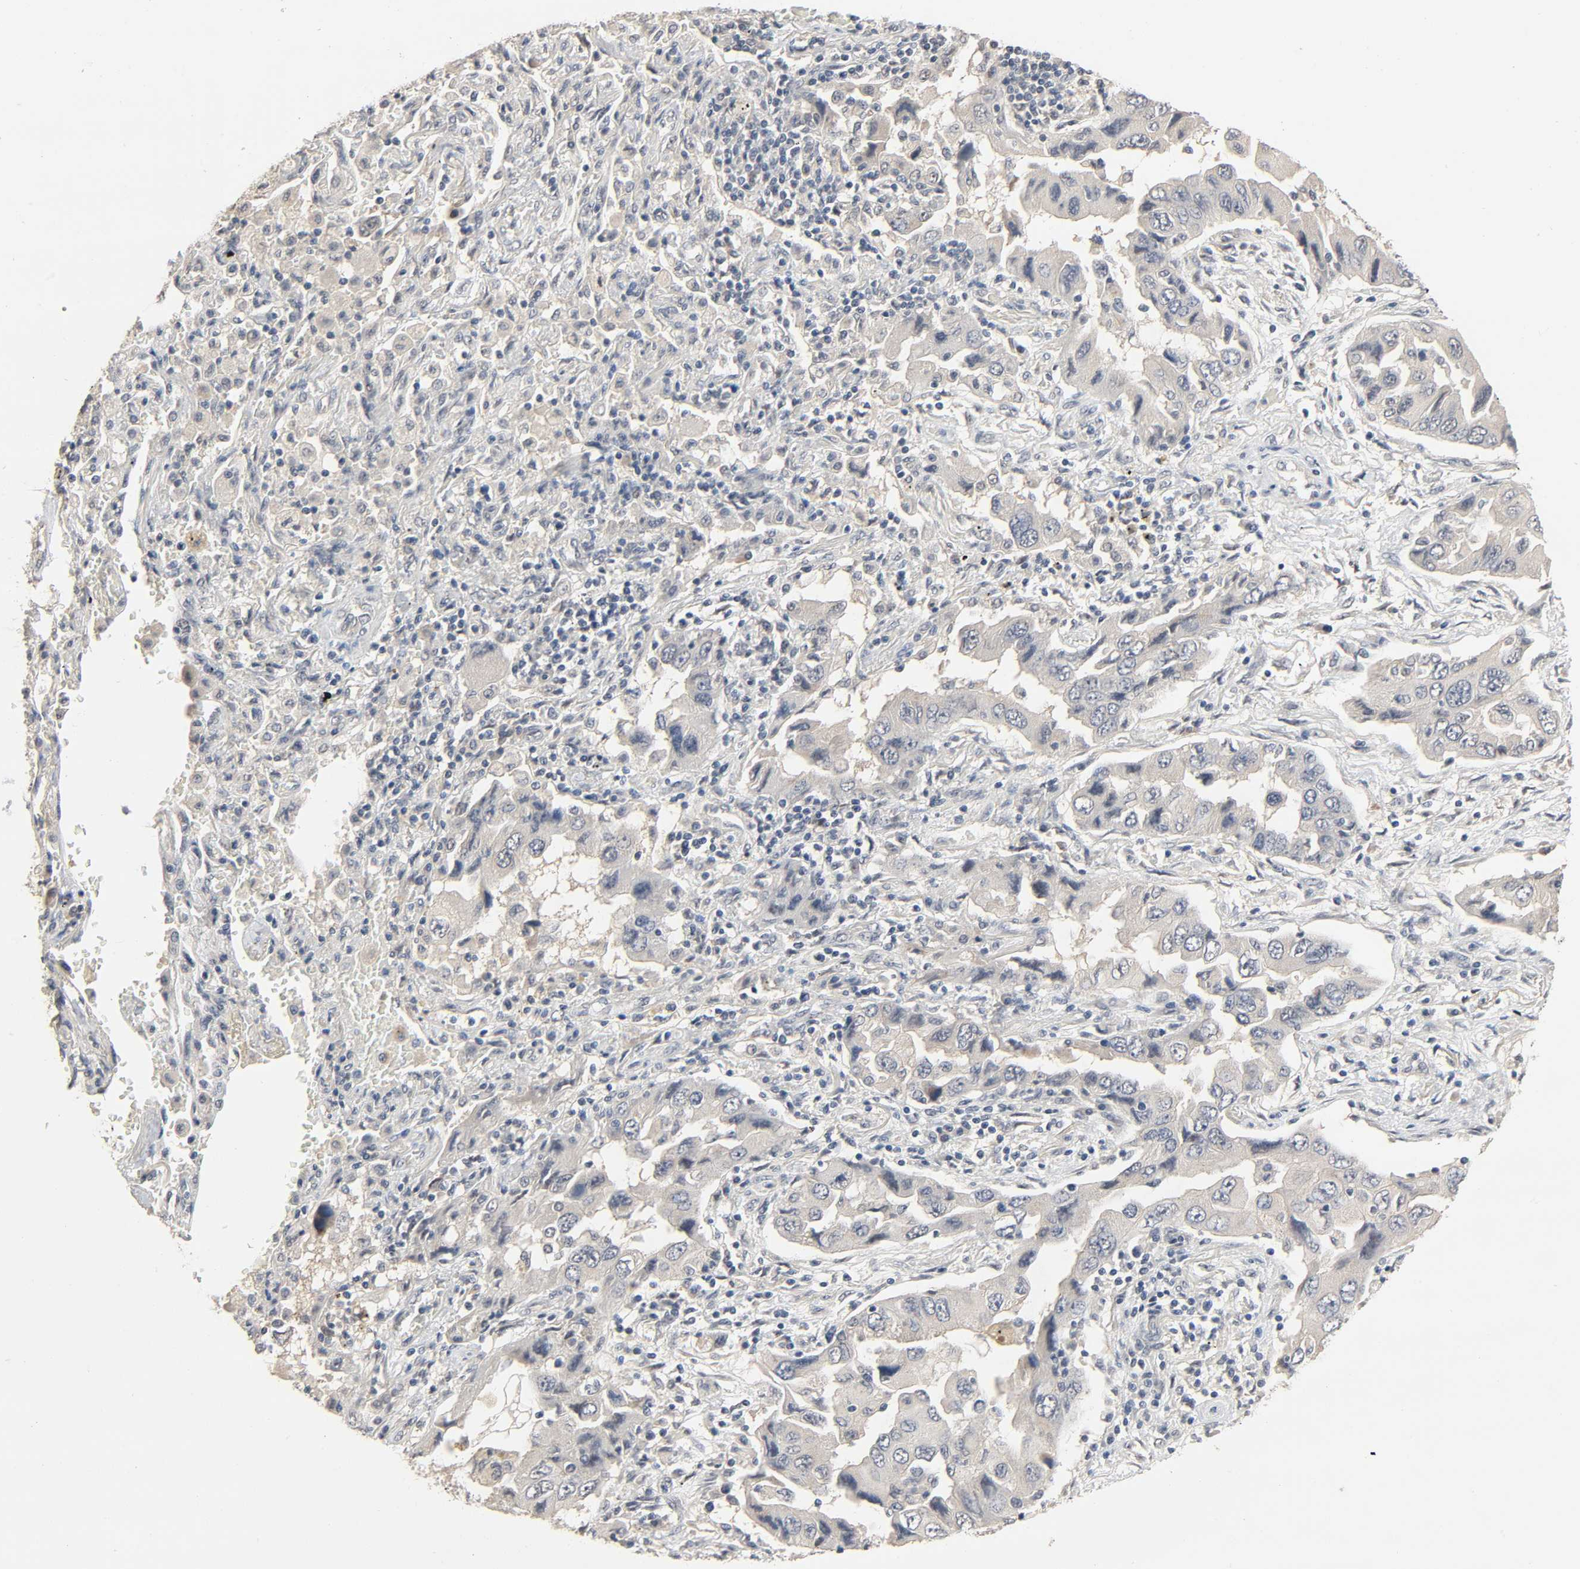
{"staining": {"intensity": "negative", "quantity": "none", "location": "none"}, "tissue": "lung cancer", "cell_type": "Tumor cells", "image_type": "cancer", "snomed": [{"axis": "morphology", "description": "Adenocarcinoma, NOS"}, {"axis": "topography", "description": "Lung"}], "caption": "This is an IHC image of lung cancer. There is no positivity in tumor cells.", "gene": "MAGEA8", "patient": {"sex": "female", "age": 65}}